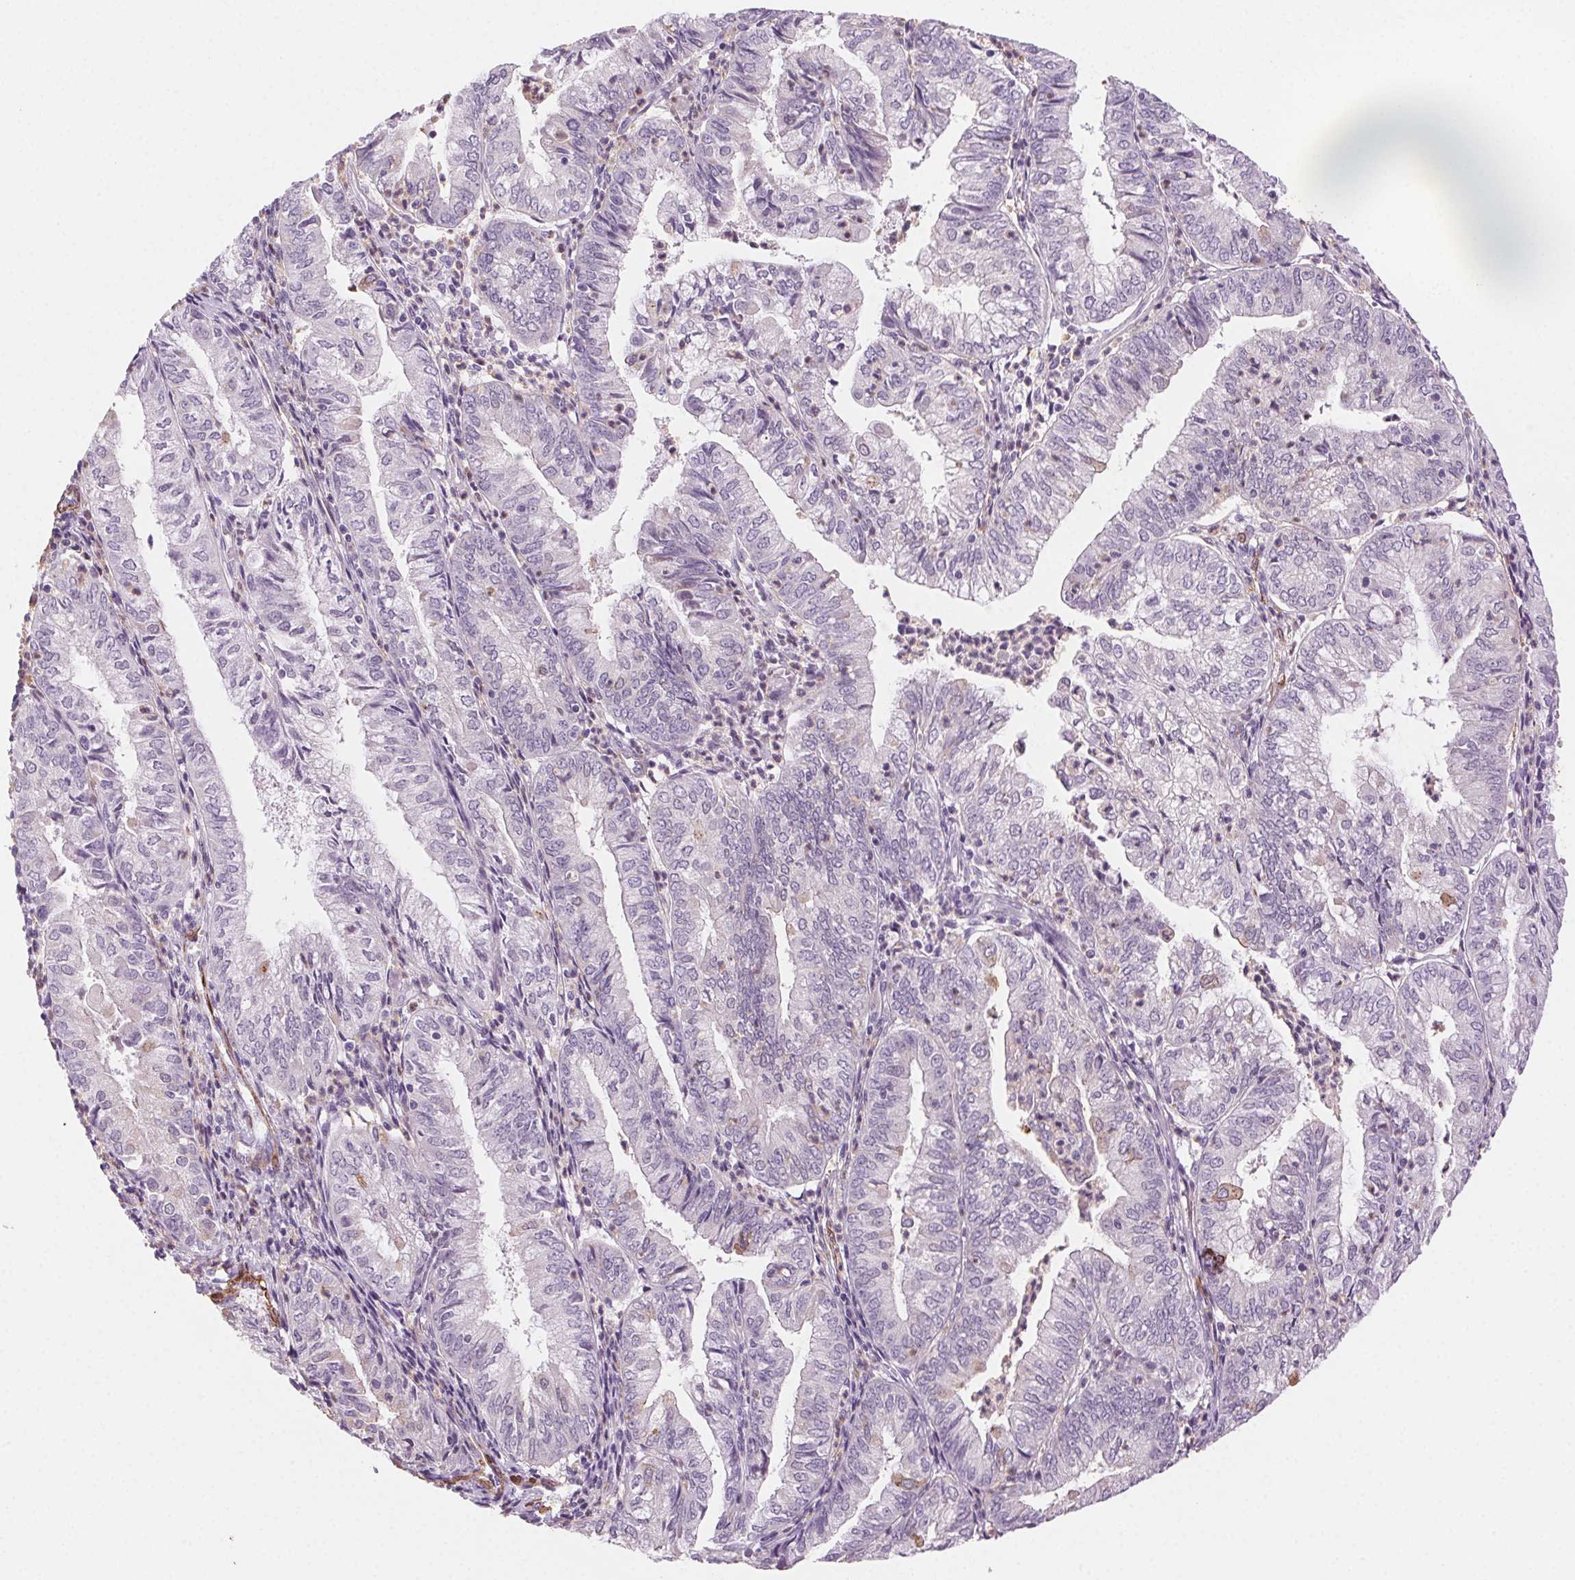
{"staining": {"intensity": "negative", "quantity": "none", "location": "none"}, "tissue": "endometrial cancer", "cell_type": "Tumor cells", "image_type": "cancer", "snomed": [{"axis": "morphology", "description": "Adenocarcinoma, NOS"}, {"axis": "topography", "description": "Endometrium"}], "caption": "The histopathology image reveals no significant positivity in tumor cells of endometrial cancer (adenocarcinoma).", "gene": "GPX8", "patient": {"sex": "female", "age": 55}}